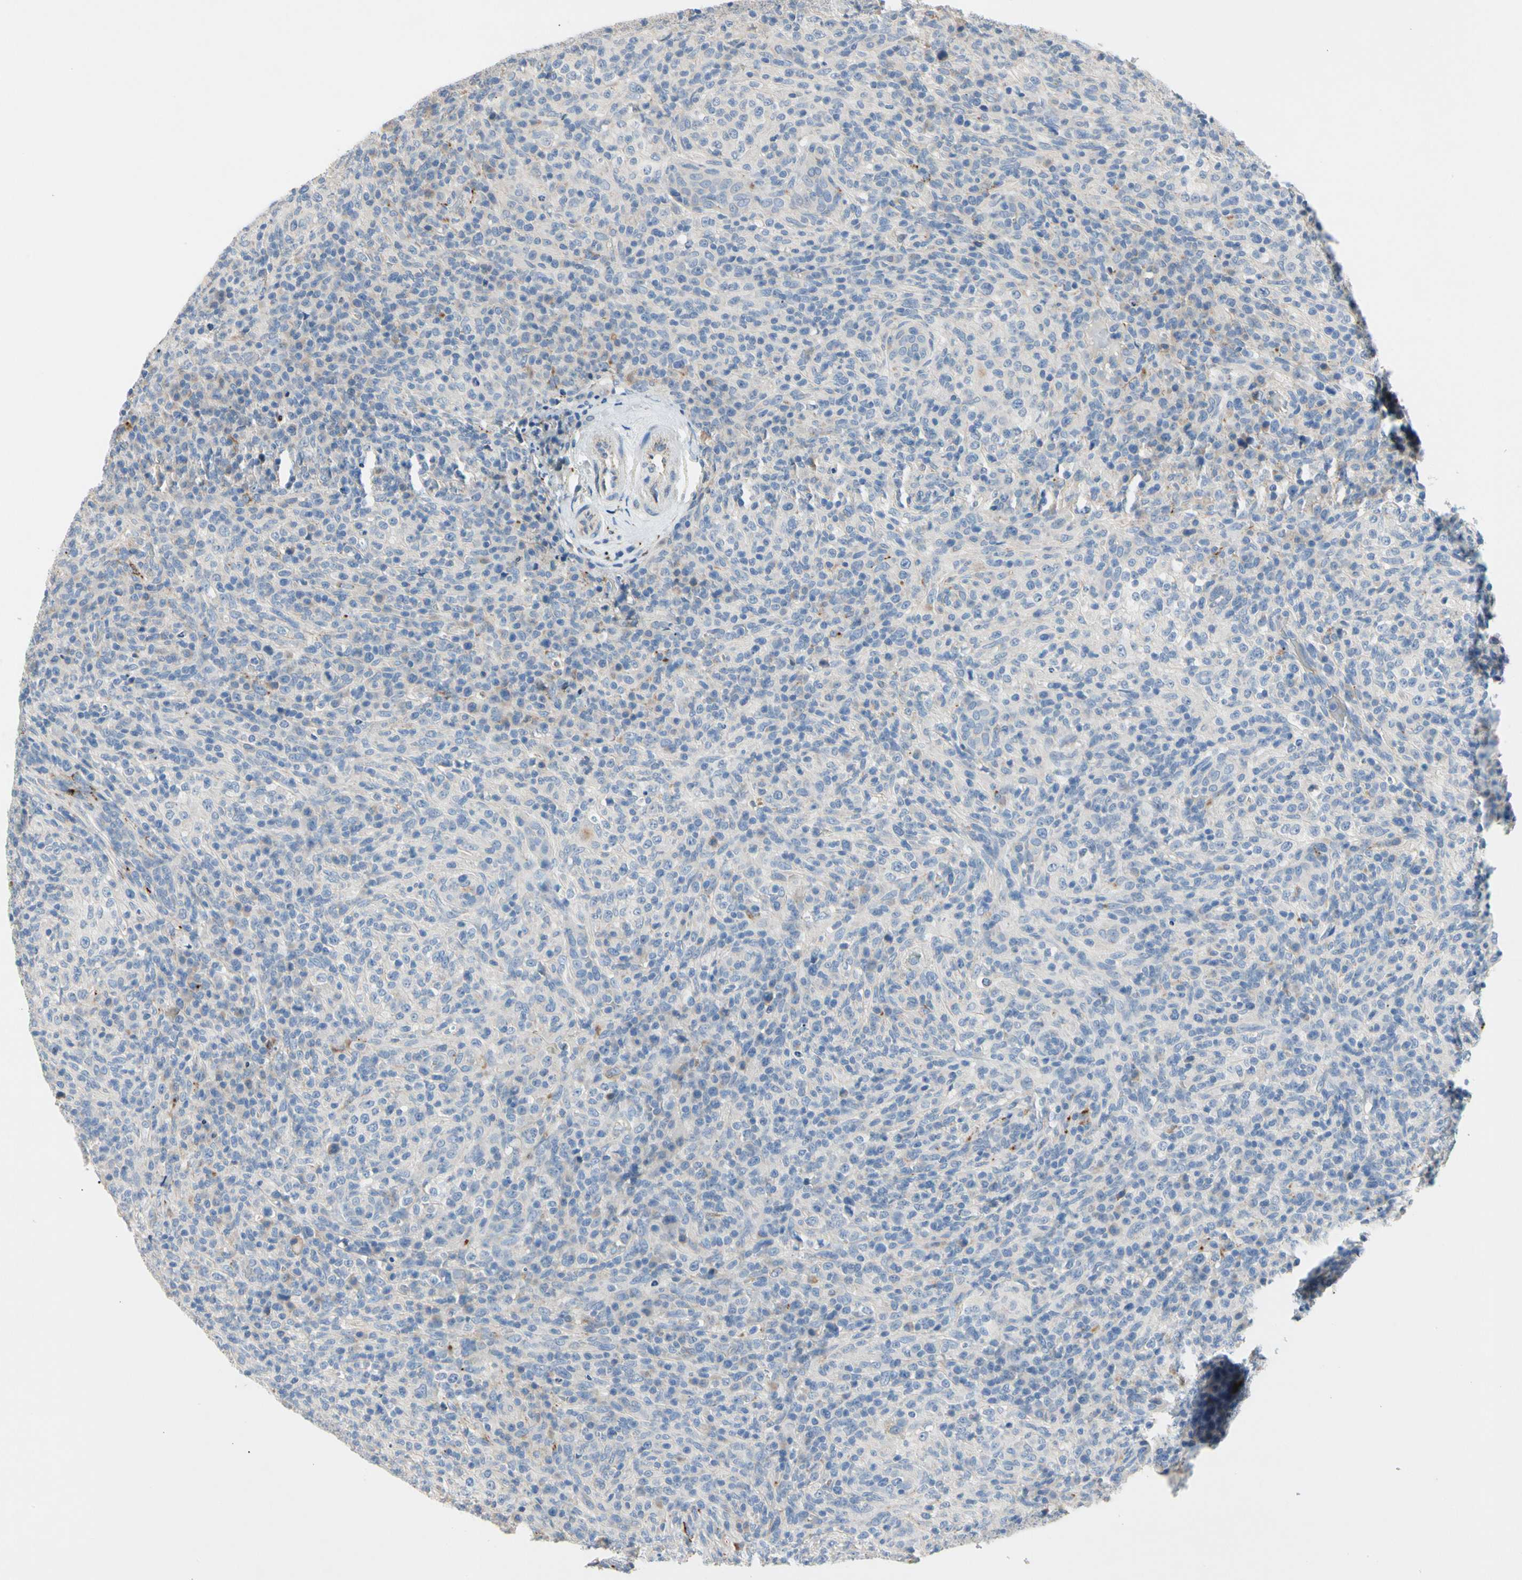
{"staining": {"intensity": "weak", "quantity": "<25%", "location": "cytoplasmic/membranous"}, "tissue": "lymphoma", "cell_type": "Tumor cells", "image_type": "cancer", "snomed": [{"axis": "morphology", "description": "Malignant lymphoma, non-Hodgkin's type, High grade"}, {"axis": "topography", "description": "Lymph node"}], "caption": "Lymphoma stained for a protein using IHC exhibits no staining tumor cells.", "gene": "RETSAT", "patient": {"sex": "female", "age": 76}}